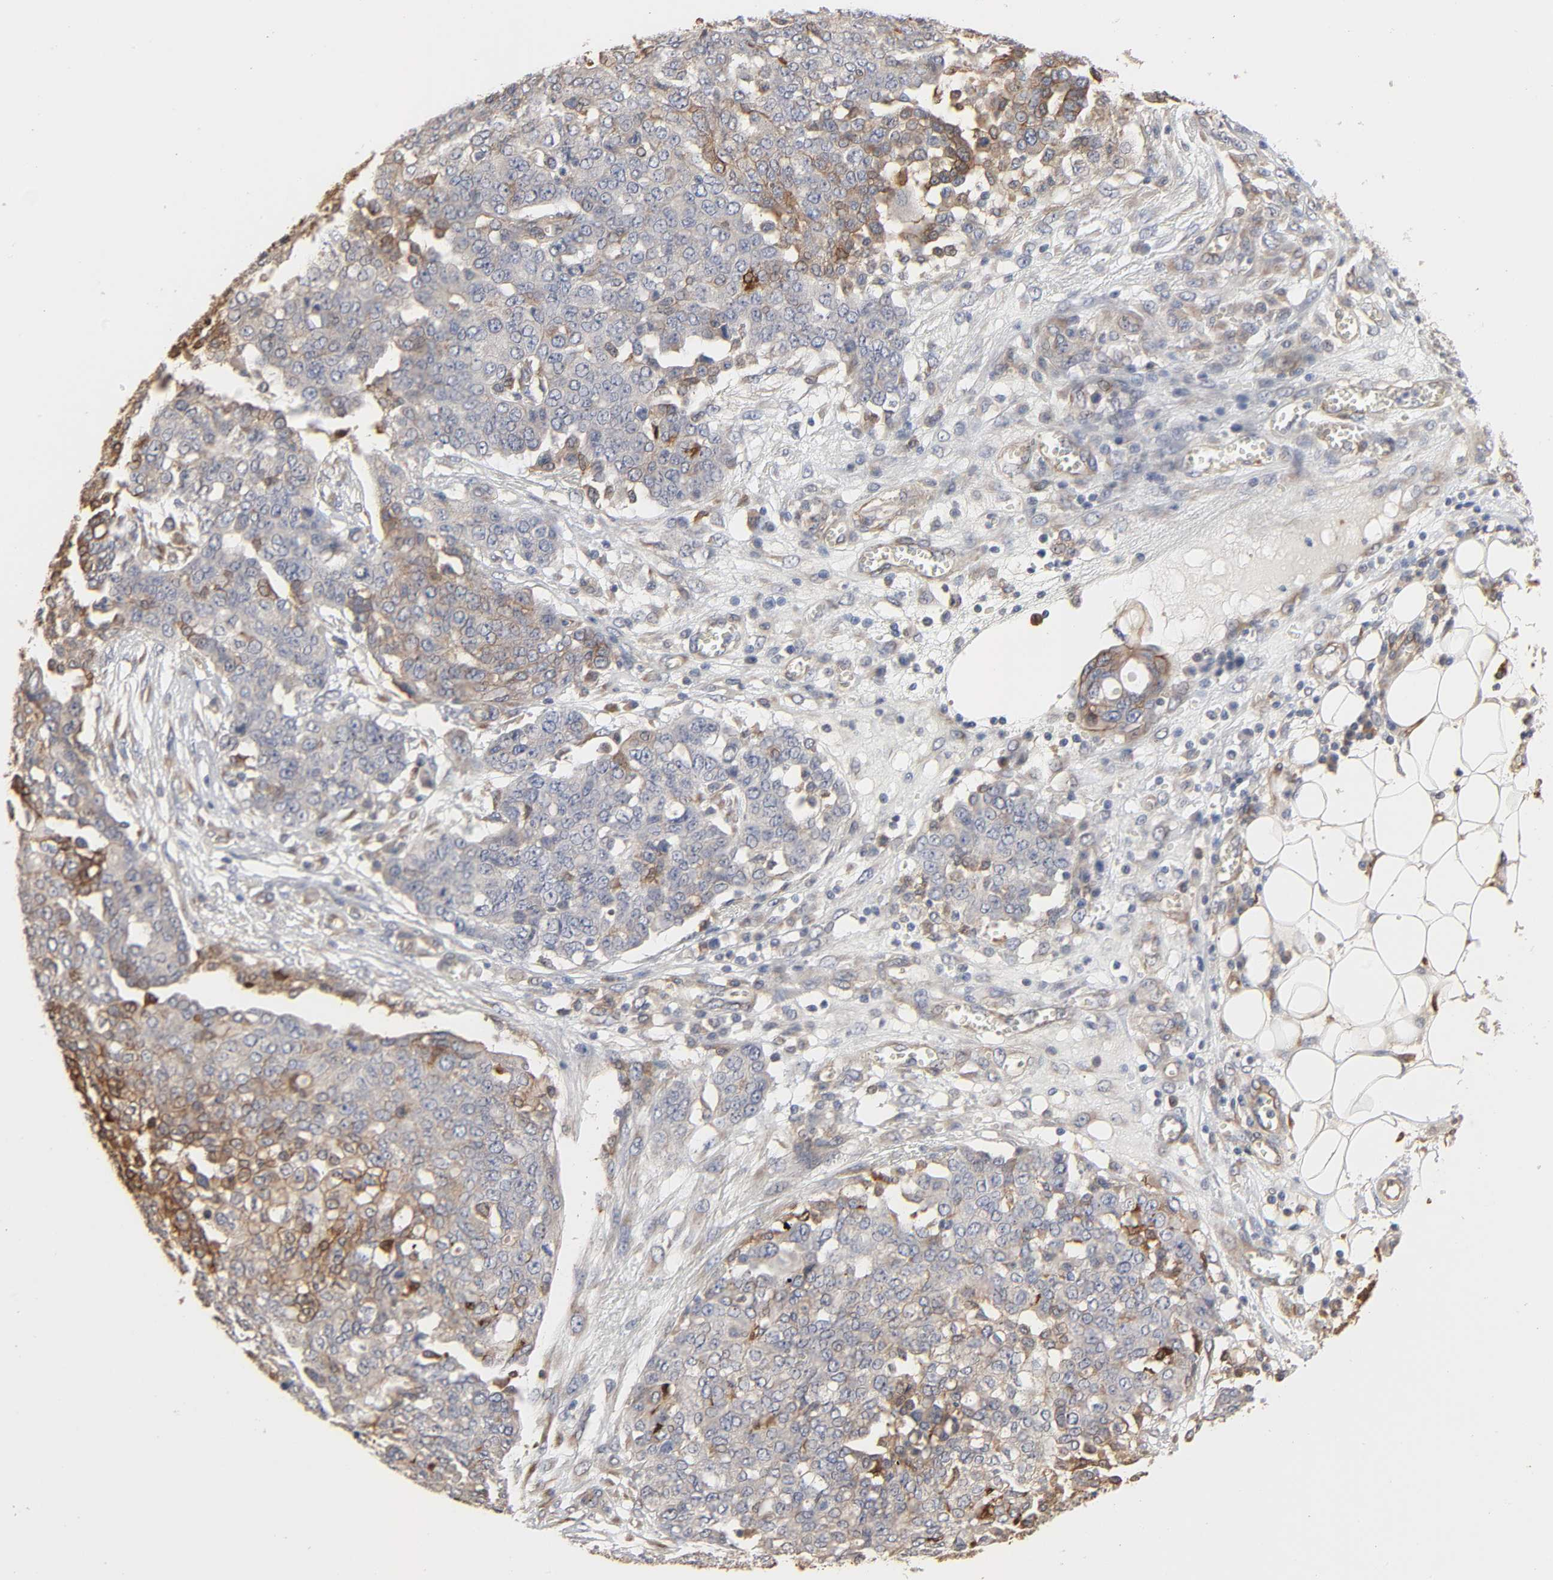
{"staining": {"intensity": "moderate", "quantity": "25%-75%", "location": "cytoplasmic/membranous"}, "tissue": "ovarian cancer", "cell_type": "Tumor cells", "image_type": "cancer", "snomed": [{"axis": "morphology", "description": "Cystadenocarcinoma, serous, NOS"}, {"axis": "topography", "description": "Soft tissue"}, {"axis": "topography", "description": "Ovary"}], "caption": "About 25%-75% of tumor cells in ovarian cancer (serous cystadenocarcinoma) display moderate cytoplasmic/membranous protein staining as visualized by brown immunohistochemical staining.", "gene": "NDRG2", "patient": {"sex": "female", "age": 57}}